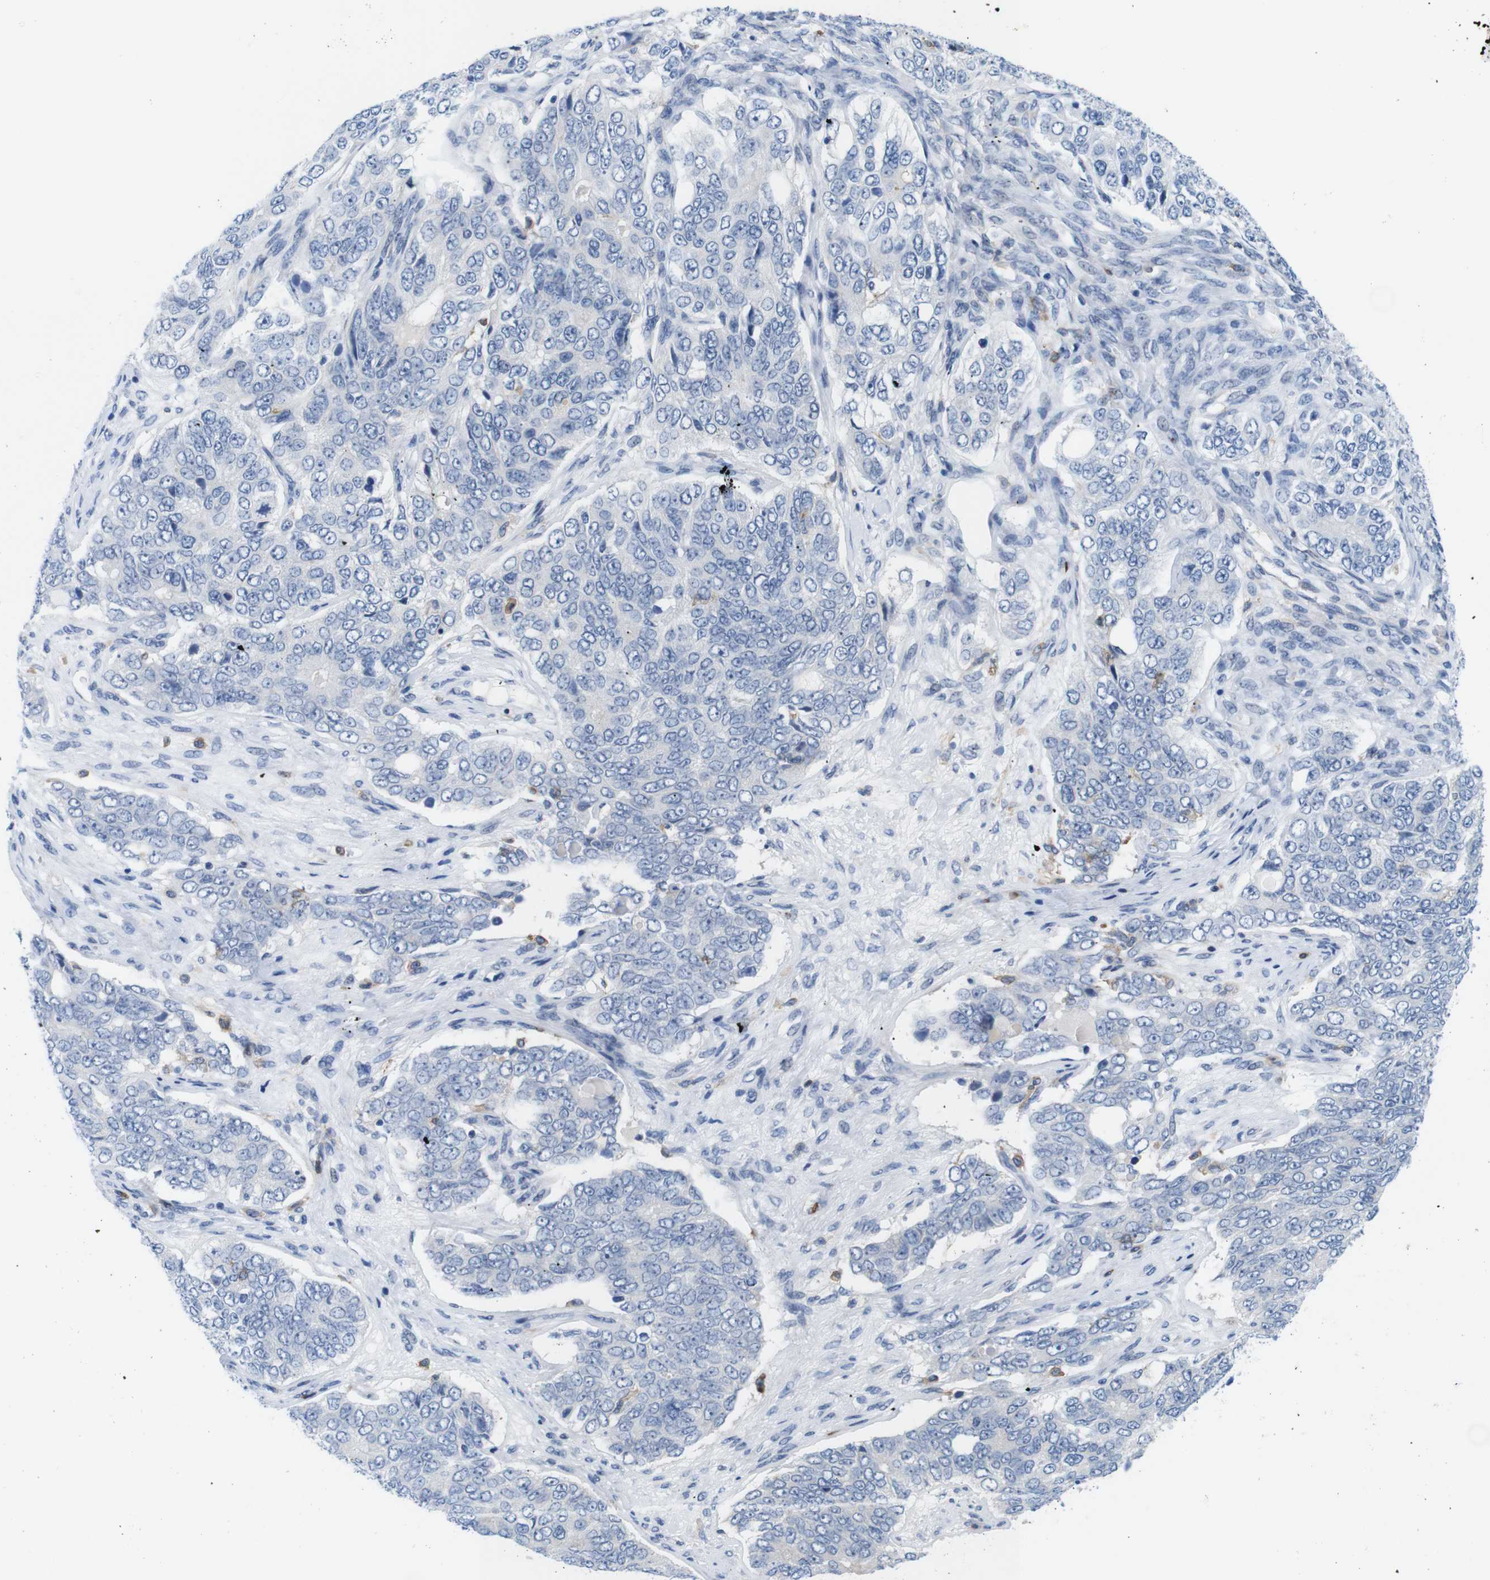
{"staining": {"intensity": "negative", "quantity": "none", "location": "none"}, "tissue": "ovarian cancer", "cell_type": "Tumor cells", "image_type": "cancer", "snomed": [{"axis": "morphology", "description": "Carcinoma, endometroid"}, {"axis": "topography", "description": "Ovary"}], "caption": "Micrograph shows no significant protein expression in tumor cells of ovarian cancer (endometroid carcinoma).", "gene": "CD300C", "patient": {"sex": "female", "age": 51}}